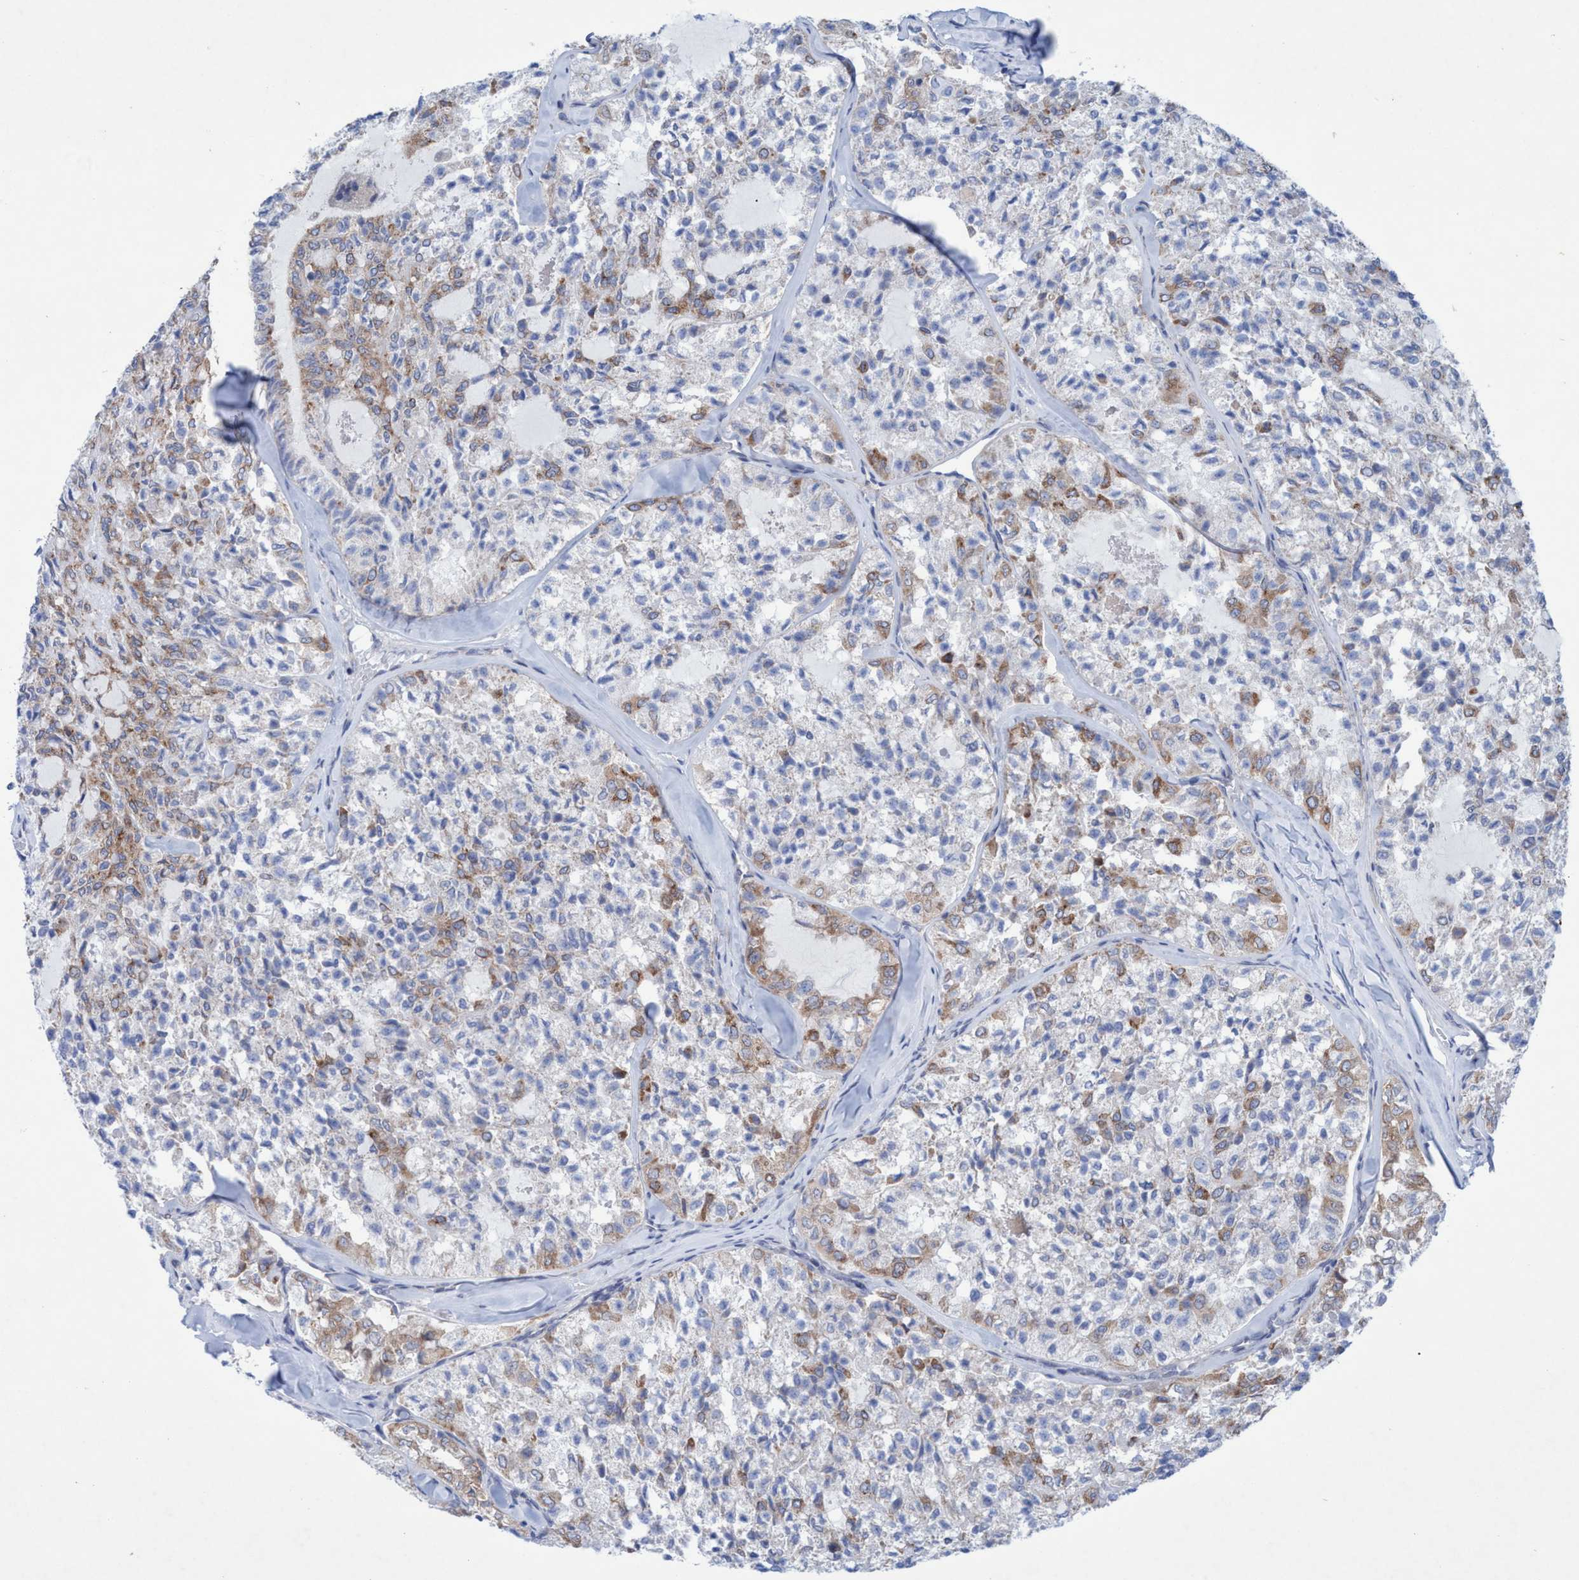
{"staining": {"intensity": "moderate", "quantity": "<25%", "location": "cytoplasmic/membranous"}, "tissue": "thyroid cancer", "cell_type": "Tumor cells", "image_type": "cancer", "snomed": [{"axis": "morphology", "description": "Follicular adenoma carcinoma, NOS"}, {"axis": "topography", "description": "Thyroid gland"}], "caption": "The immunohistochemical stain labels moderate cytoplasmic/membranous staining in tumor cells of follicular adenoma carcinoma (thyroid) tissue. The staining is performed using DAB (3,3'-diaminobenzidine) brown chromogen to label protein expression. The nuclei are counter-stained blue using hematoxylin.", "gene": "RSAD1", "patient": {"sex": "male", "age": 75}}